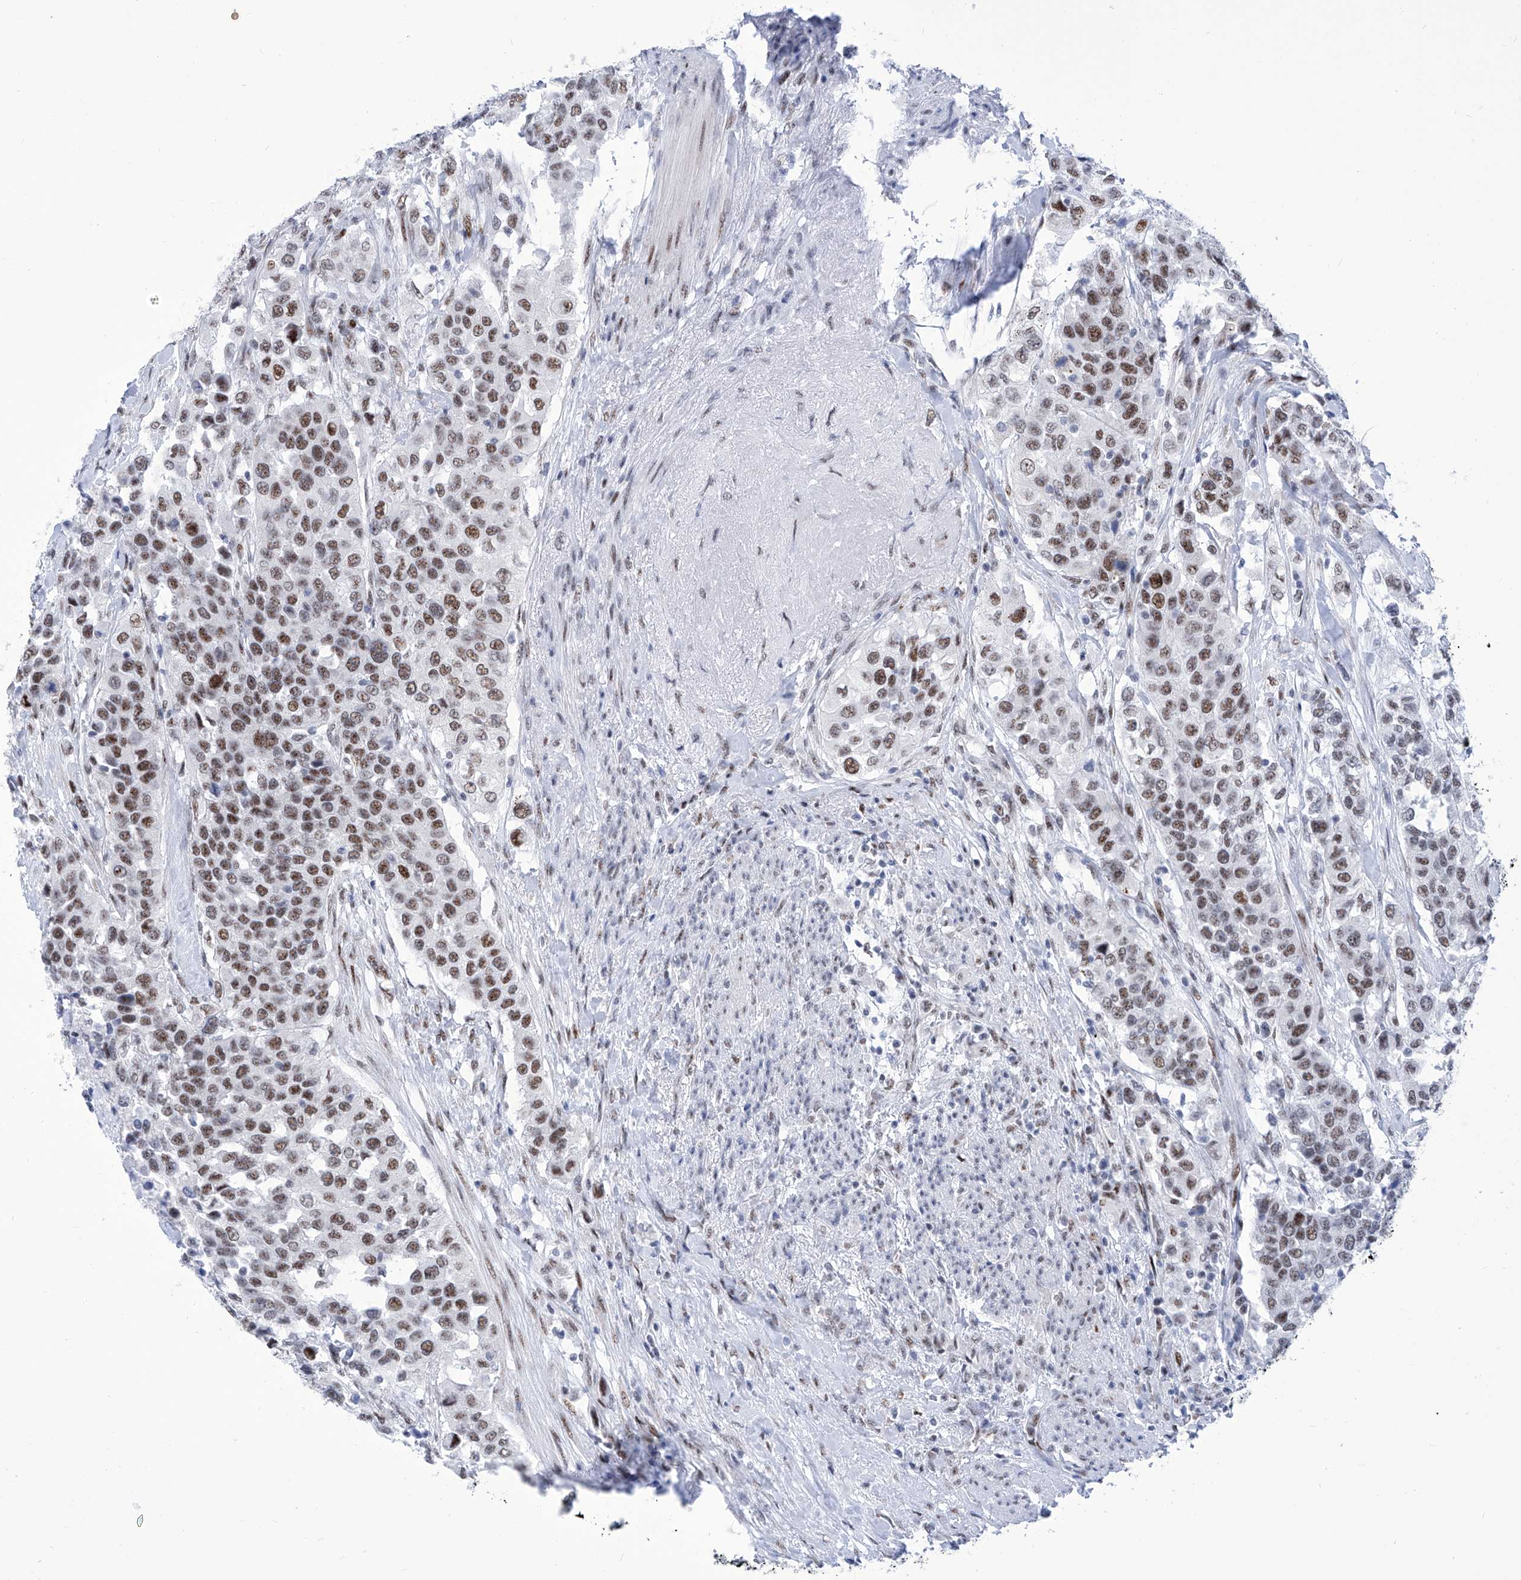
{"staining": {"intensity": "moderate", "quantity": ">75%", "location": "nuclear"}, "tissue": "urothelial cancer", "cell_type": "Tumor cells", "image_type": "cancer", "snomed": [{"axis": "morphology", "description": "Urothelial carcinoma, High grade"}, {"axis": "topography", "description": "Urinary bladder"}], "caption": "High-magnification brightfield microscopy of urothelial cancer stained with DAB (brown) and counterstained with hematoxylin (blue). tumor cells exhibit moderate nuclear staining is seen in approximately>75% of cells. Nuclei are stained in blue.", "gene": "SART1", "patient": {"sex": "female", "age": 80}}